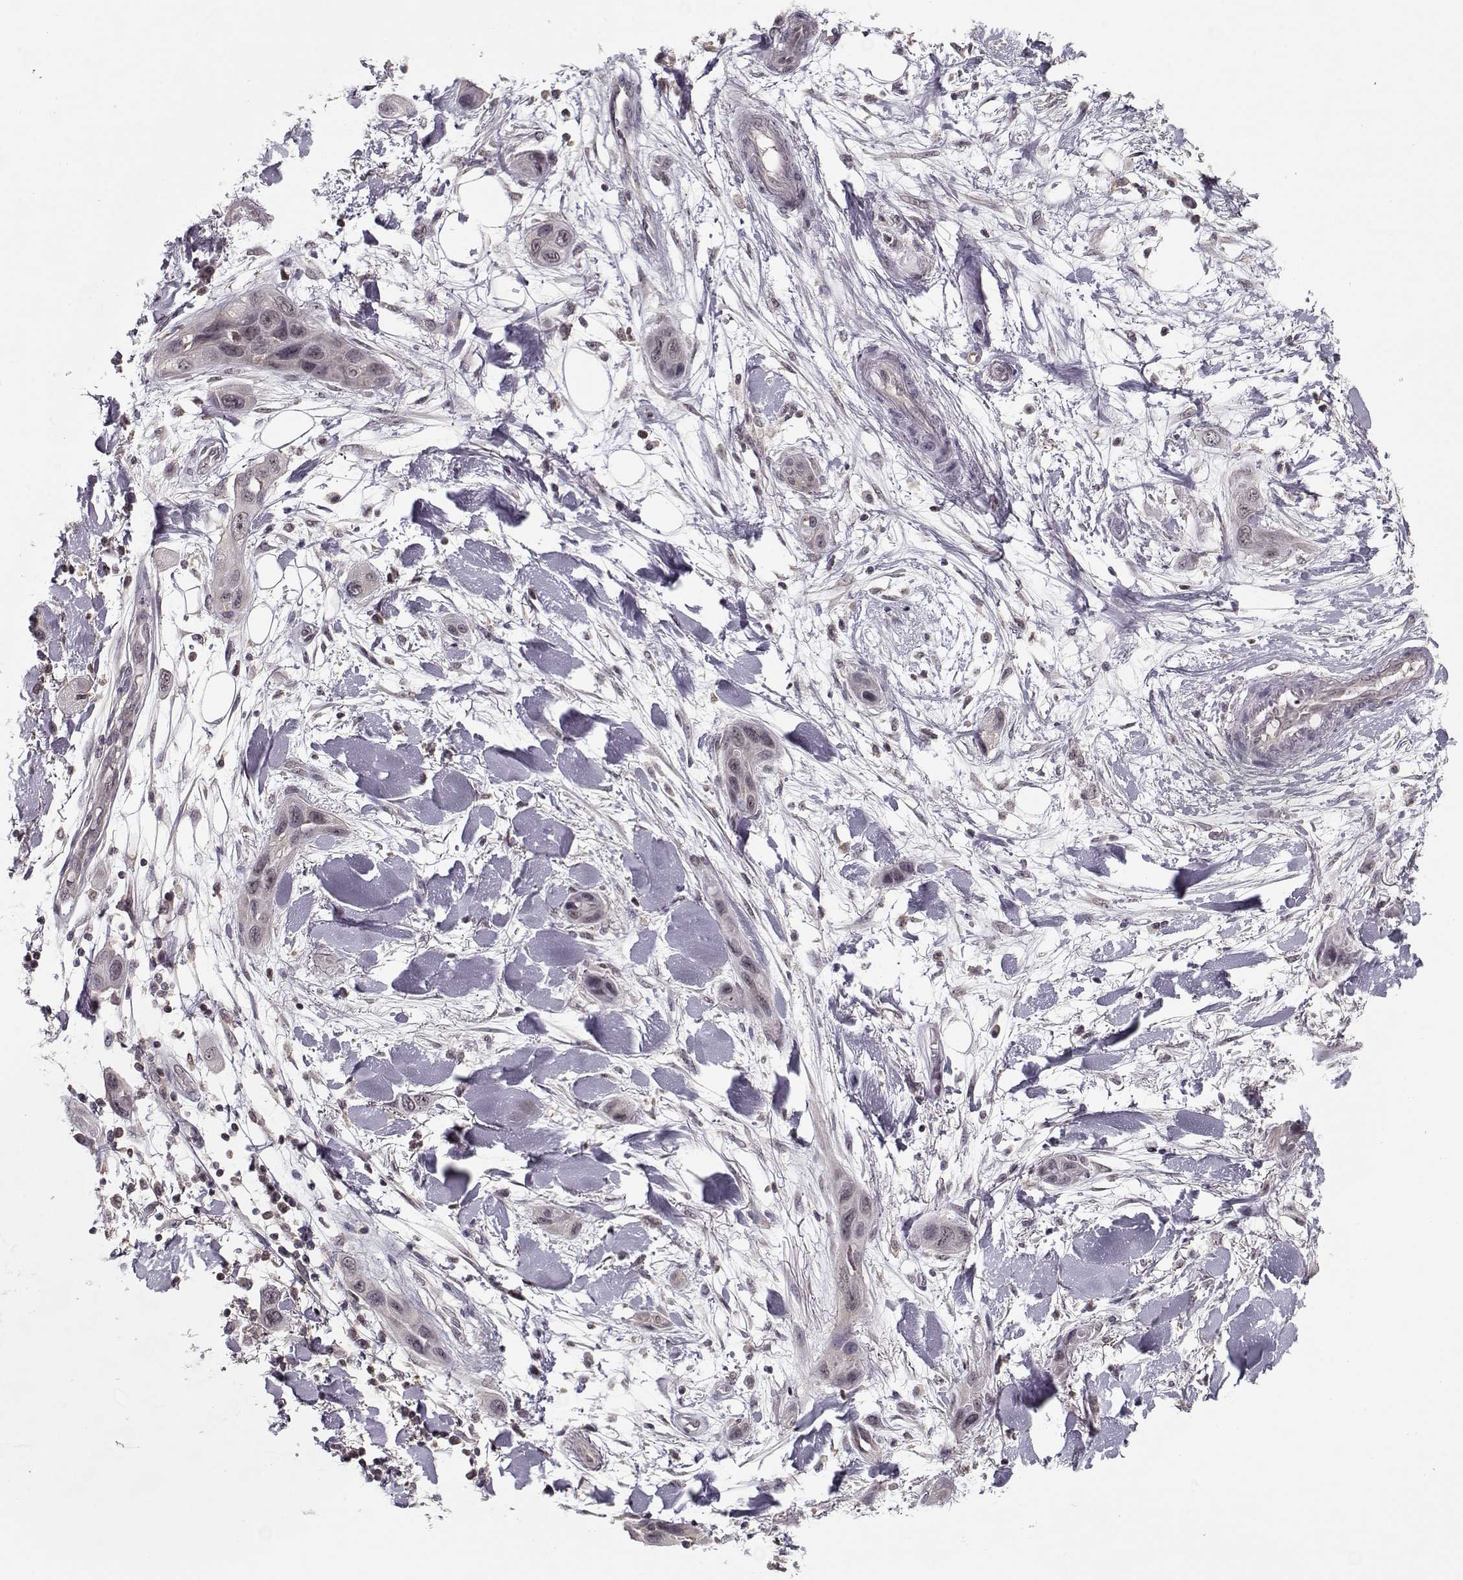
{"staining": {"intensity": "negative", "quantity": "none", "location": "none"}, "tissue": "skin cancer", "cell_type": "Tumor cells", "image_type": "cancer", "snomed": [{"axis": "morphology", "description": "Squamous cell carcinoma, NOS"}, {"axis": "topography", "description": "Skin"}], "caption": "Human skin squamous cell carcinoma stained for a protein using immunohistochemistry shows no expression in tumor cells.", "gene": "TESPA1", "patient": {"sex": "male", "age": 79}}